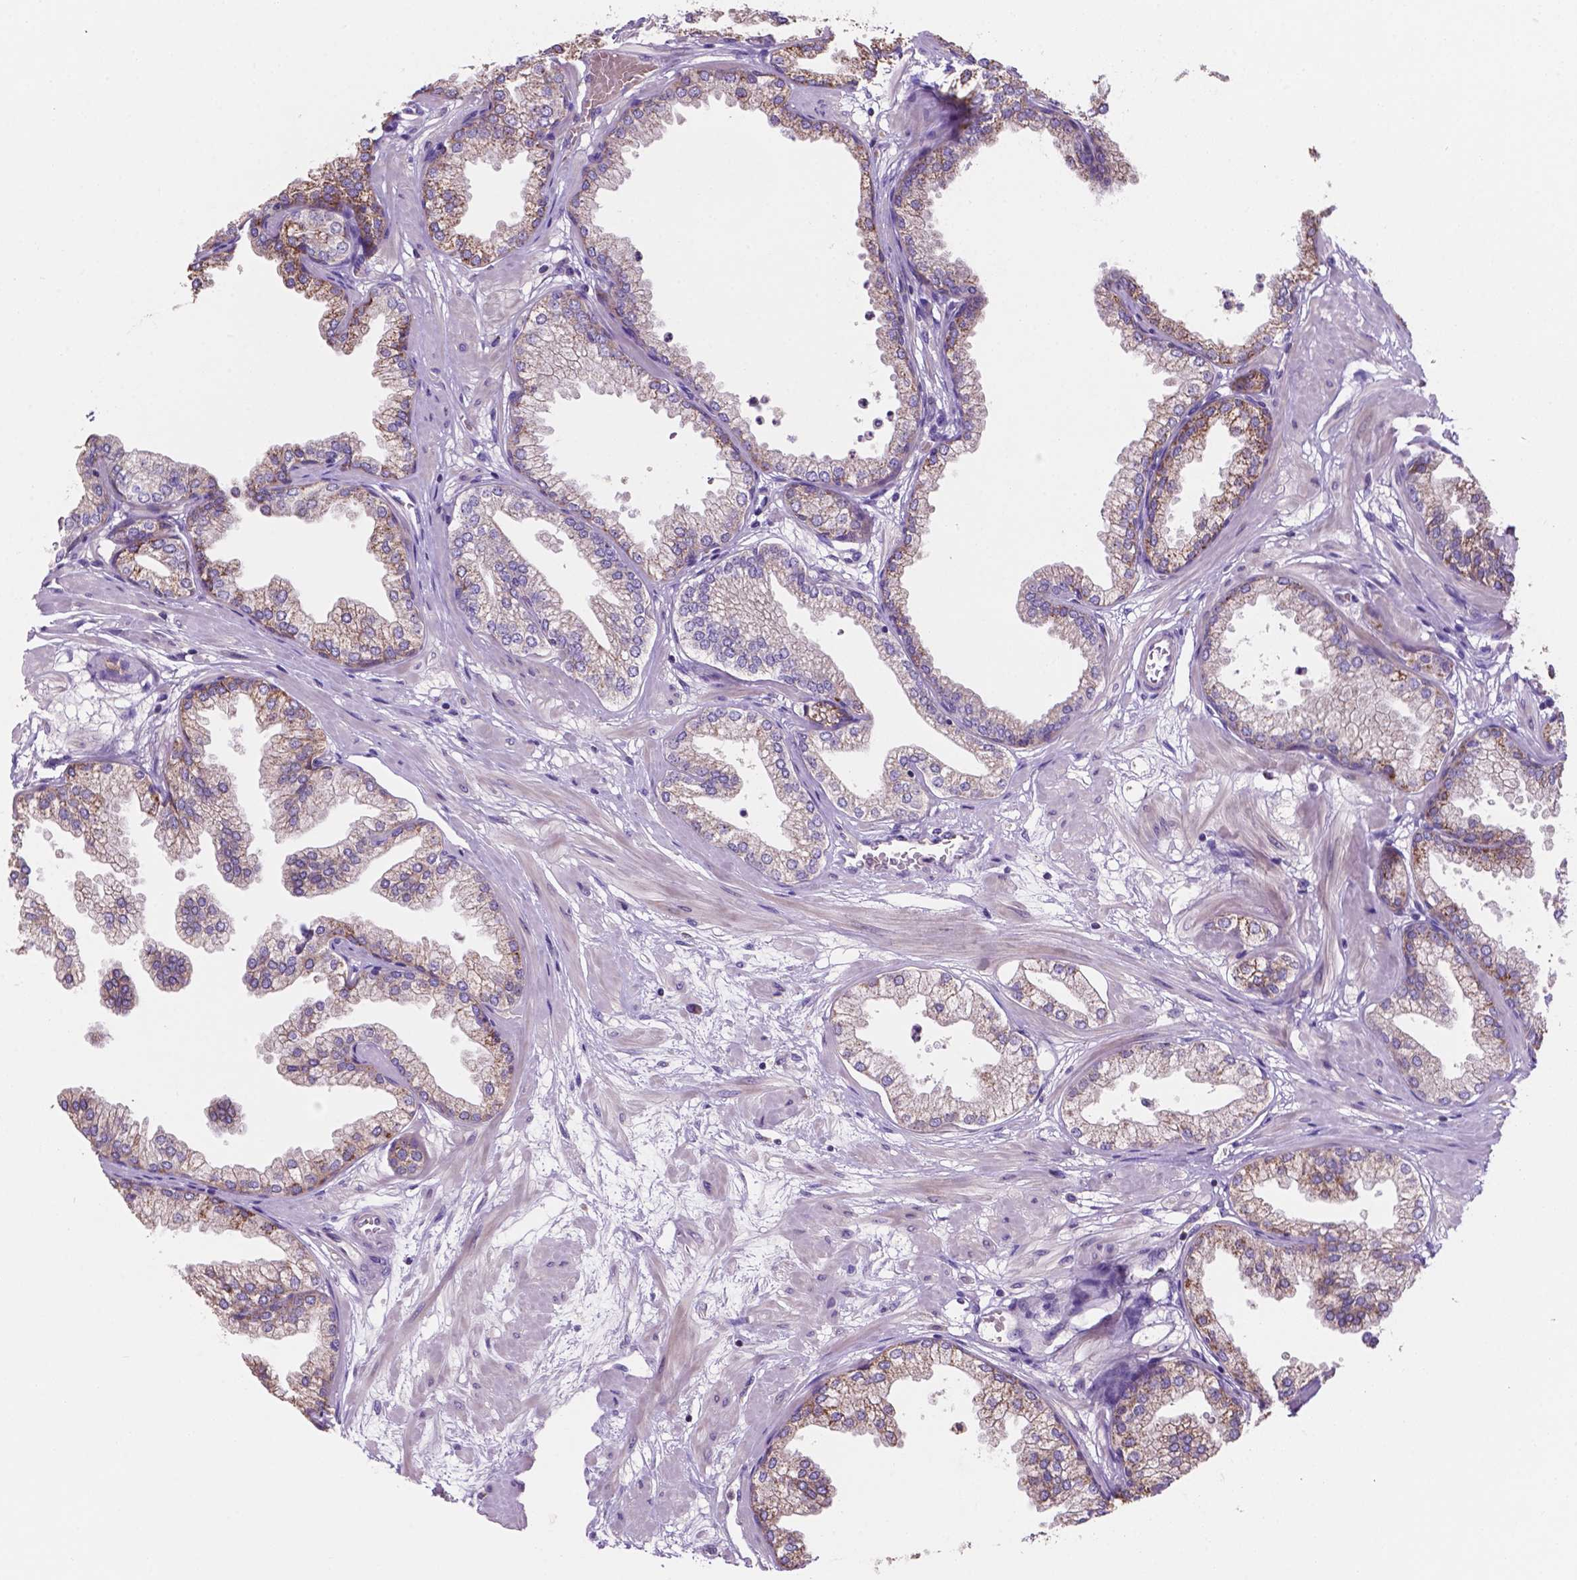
{"staining": {"intensity": "weak", "quantity": "25%-75%", "location": "cytoplasmic/membranous"}, "tissue": "prostate", "cell_type": "Glandular cells", "image_type": "normal", "snomed": [{"axis": "morphology", "description": "Normal tissue, NOS"}, {"axis": "topography", "description": "Prostate"}], "caption": "This is a micrograph of immunohistochemistry staining of normal prostate, which shows weak staining in the cytoplasmic/membranous of glandular cells.", "gene": "MKRN2OS", "patient": {"sex": "male", "age": 37}}